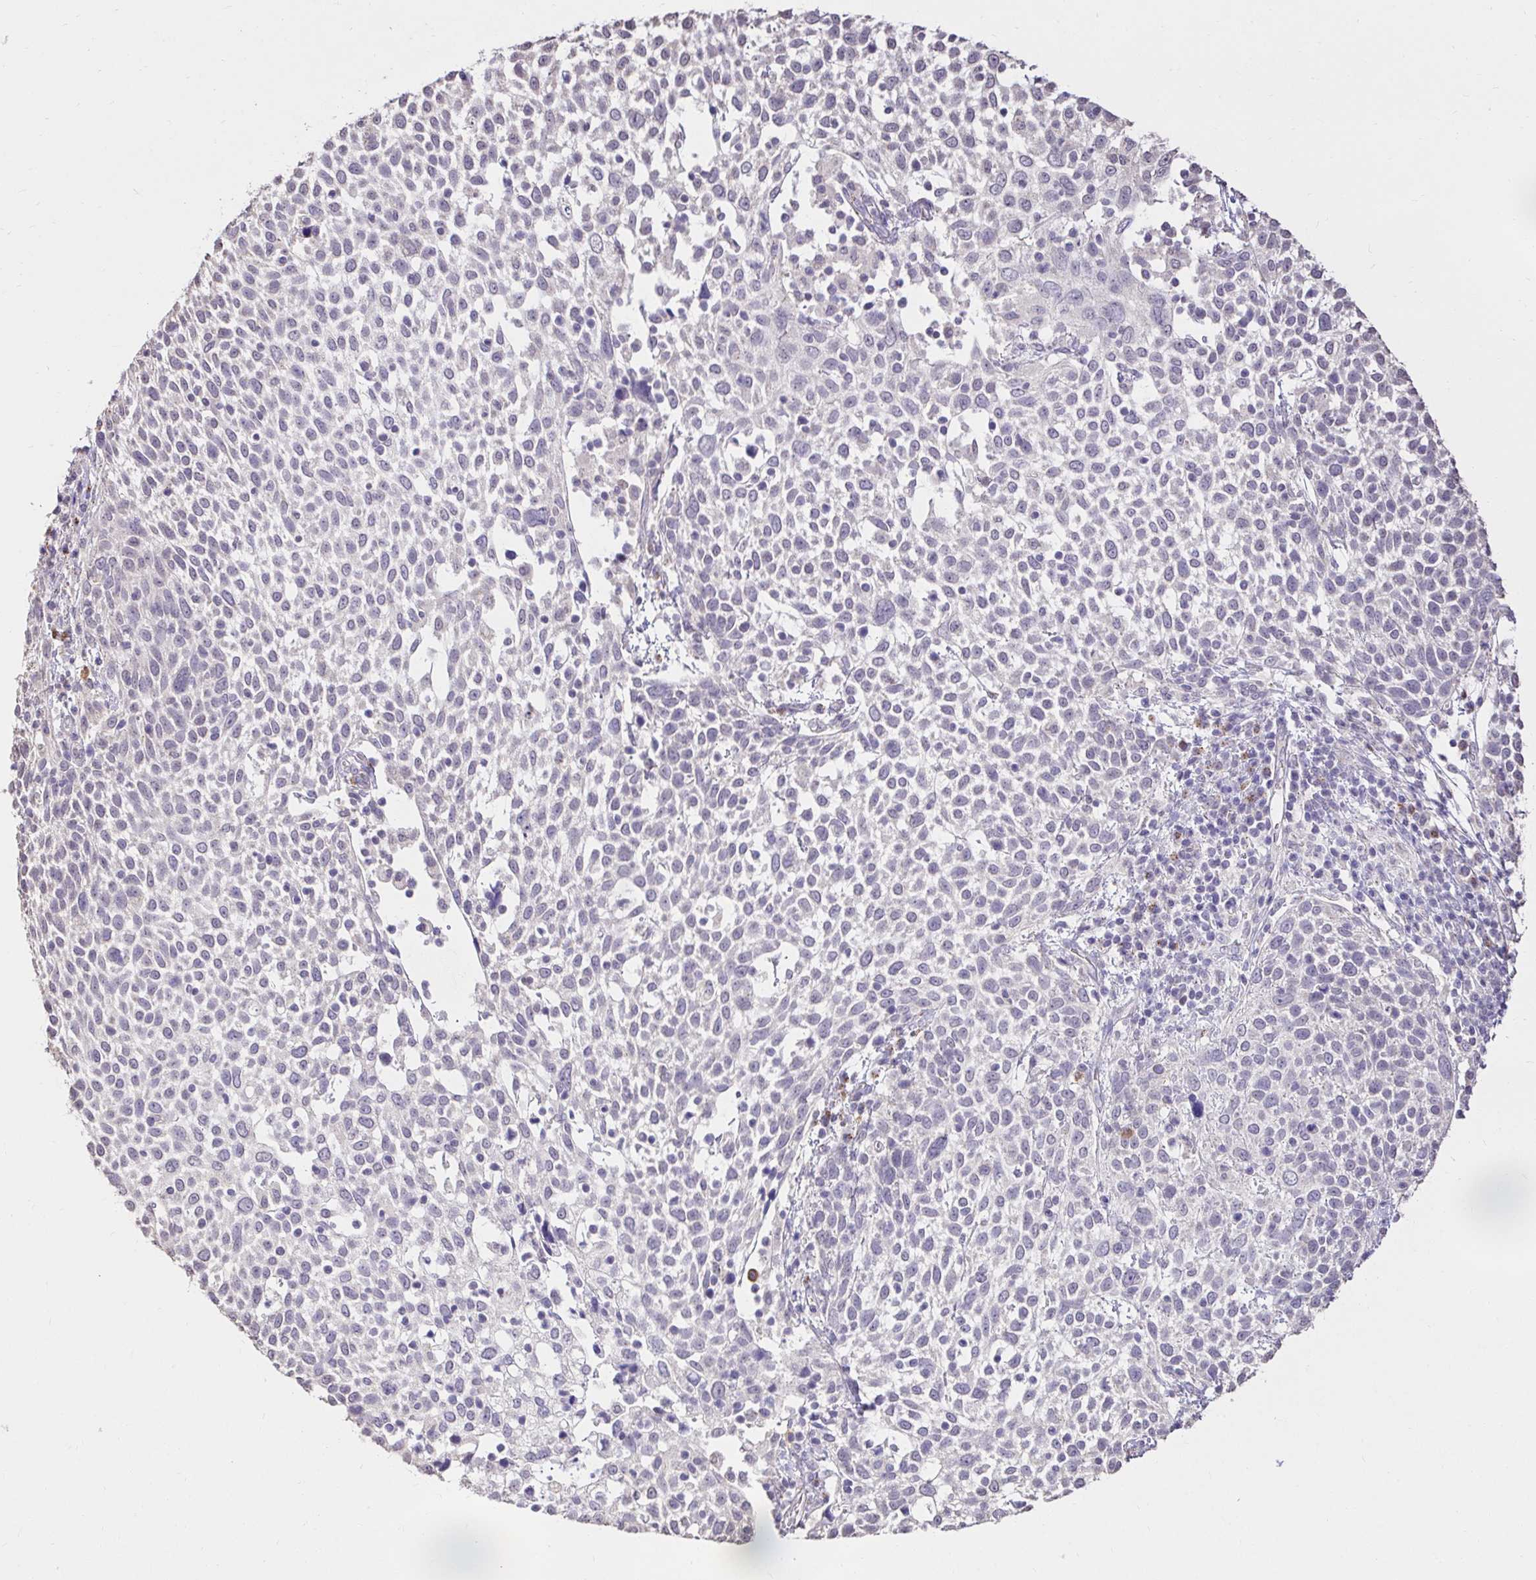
{"staining": {"intensity": "negative", "quantity": "none", "location": "none"}, "tissue": "cervical cancer", "cell_type": "Tumor cells", "image_type": "cancer", "snomed": [{"axis": "morphology", "description": "Squamous cell carcinoma, NOS"}, {"axis": "topography", "description": "Cervix"}], "caption": "Protein analysis of cervical cancer exhibits no significant positivity in tumor cells.", "gene": "KIAA1210", "patient": {"sex": "female", "age": 61}}